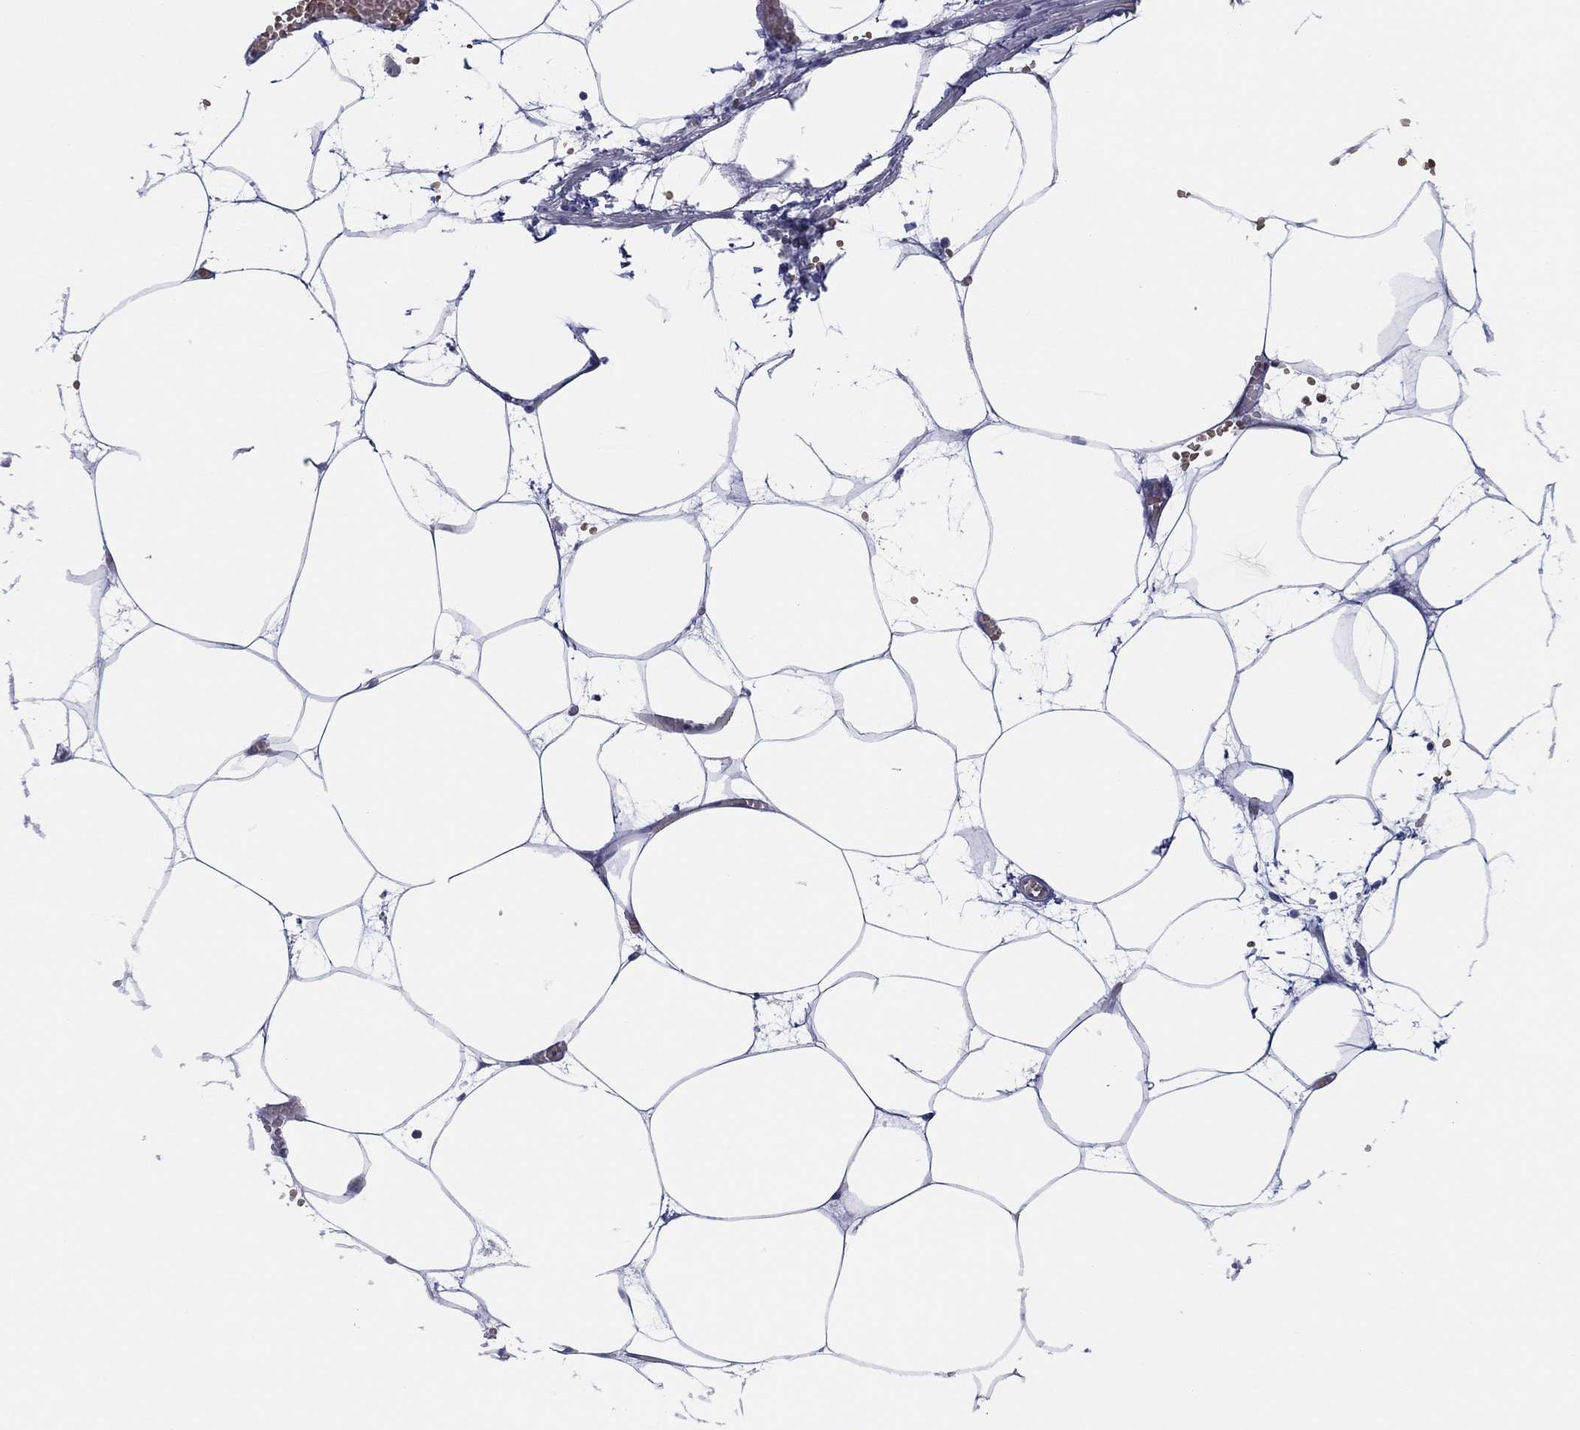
{"staining": {"intensity": "negative", "quantity": "none", "location": "none"}, "tissue": "adipose tissue", "cell_type": "Adipocytes", "image_type": "normal", "snomed": [{"axis": "morphology", "description": "Normal tissue, NOS"}, {"axis": "topography", "description": "Adipose tissue"}, {"axis": "topography", "description": "Pancreas"}, {"axis": "topography", "description": "Peripheral nerve tissue"}], "caption": "Histopathology image shows no protein expression in adipocytes of benign adipose tissue.", "gene": "HEATR4", "patient": {"sex": "female", "age": 58}}